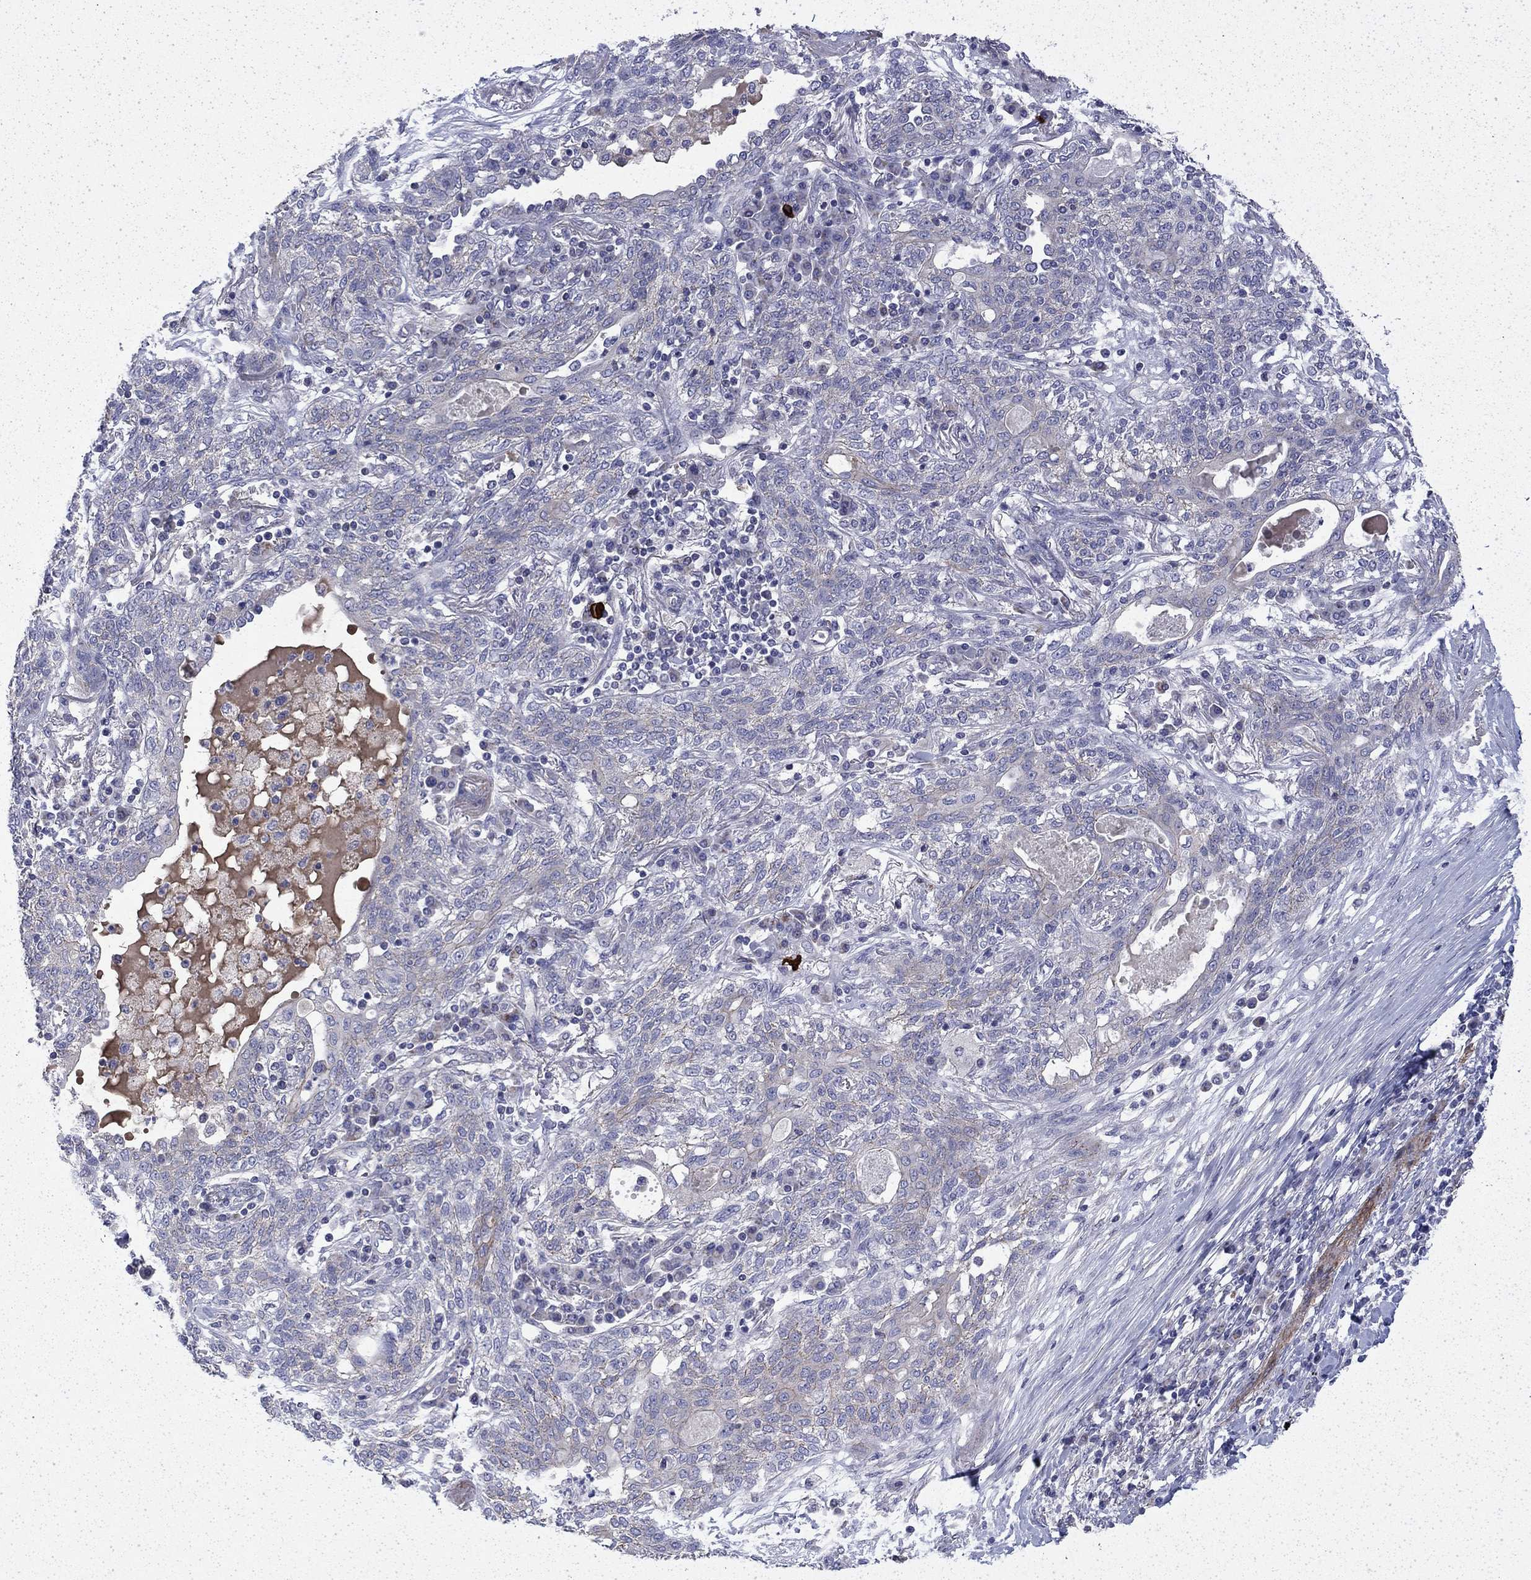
{"staining": {"intensity": "negative", "quantity": "none", "location": "none"}, "tissue": "lung cancer", "cell_type": "Tumor cells", "image_type": "cancer", "snomed": [{"axis": "morphology", "description": "Squamous cell carcinoma, NOS"}, {"axis": "topography", "description": "Lung"}], "caption": "Tumor cells show no significant staining in lung cancer. (DAB immunohistochemistry (IHC) visualized using brightfield microscopy, high magnification).", "gene": "DTNA", "patient": {"sex": "female", "age": 70}}